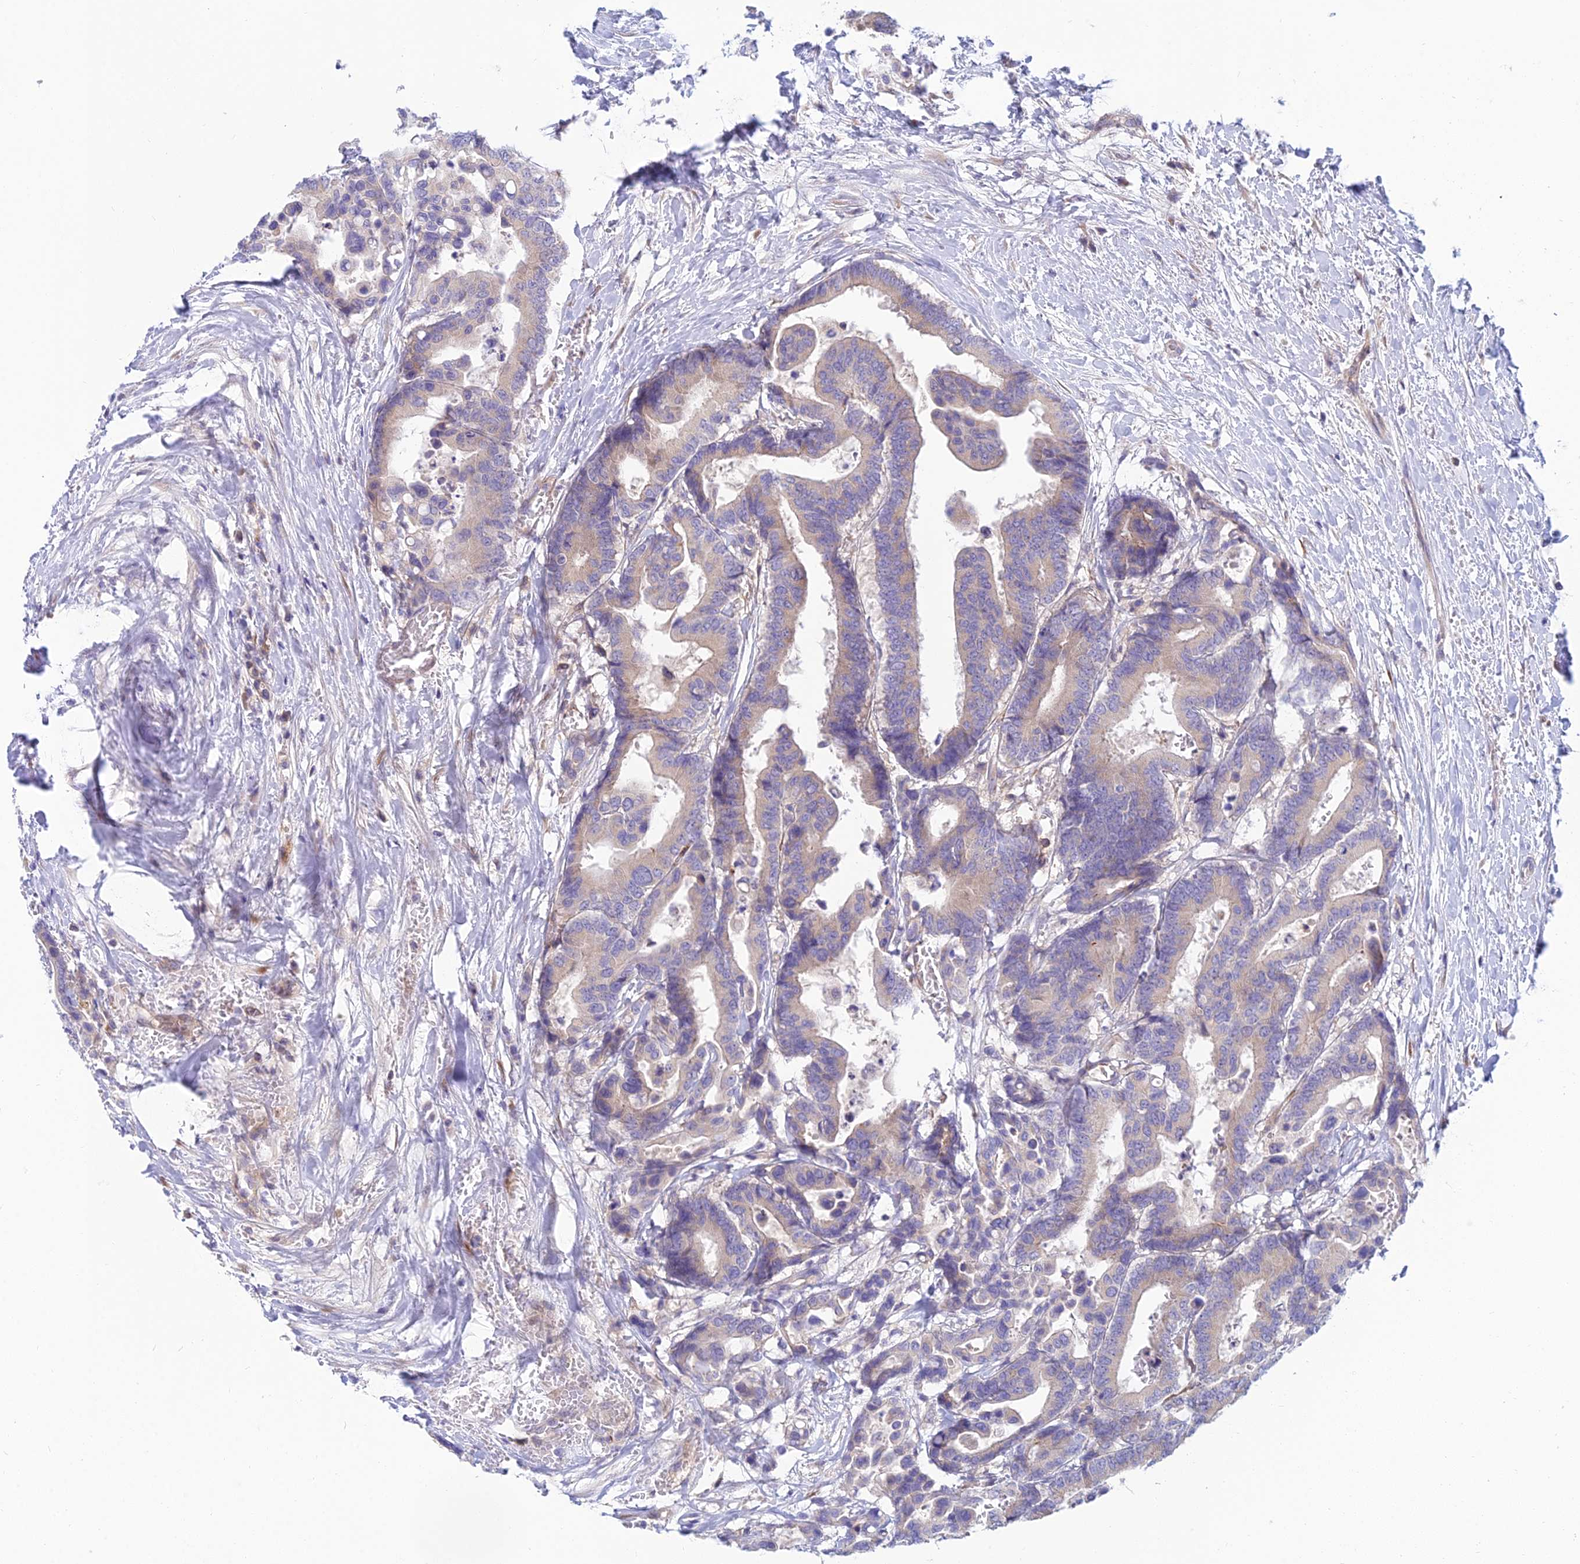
{"staining": {"intensity": "negative", "quantity": "none", "location": "none"}, "tissue": "colorectal cancer", "cell_type": "Tumor cells", "image_type": "cancer", "snomed": [{"axis": "morphology", "description": "Normal tissue, NOS"}, {"axis": "morphology", "description": "Adenocarcinoma, NOS"}, {"axis": "topography", "description": "Colon"}], "caption": "IHC photomicrograph of human colorectal adenocarcinoma stained for a protein (brown), which demonstrates no staining in tumor cells. (IHC, brightfield microscopy, high magnification).", "gene": "DUS2", "patient": {"sex": "male", "age": 82}}